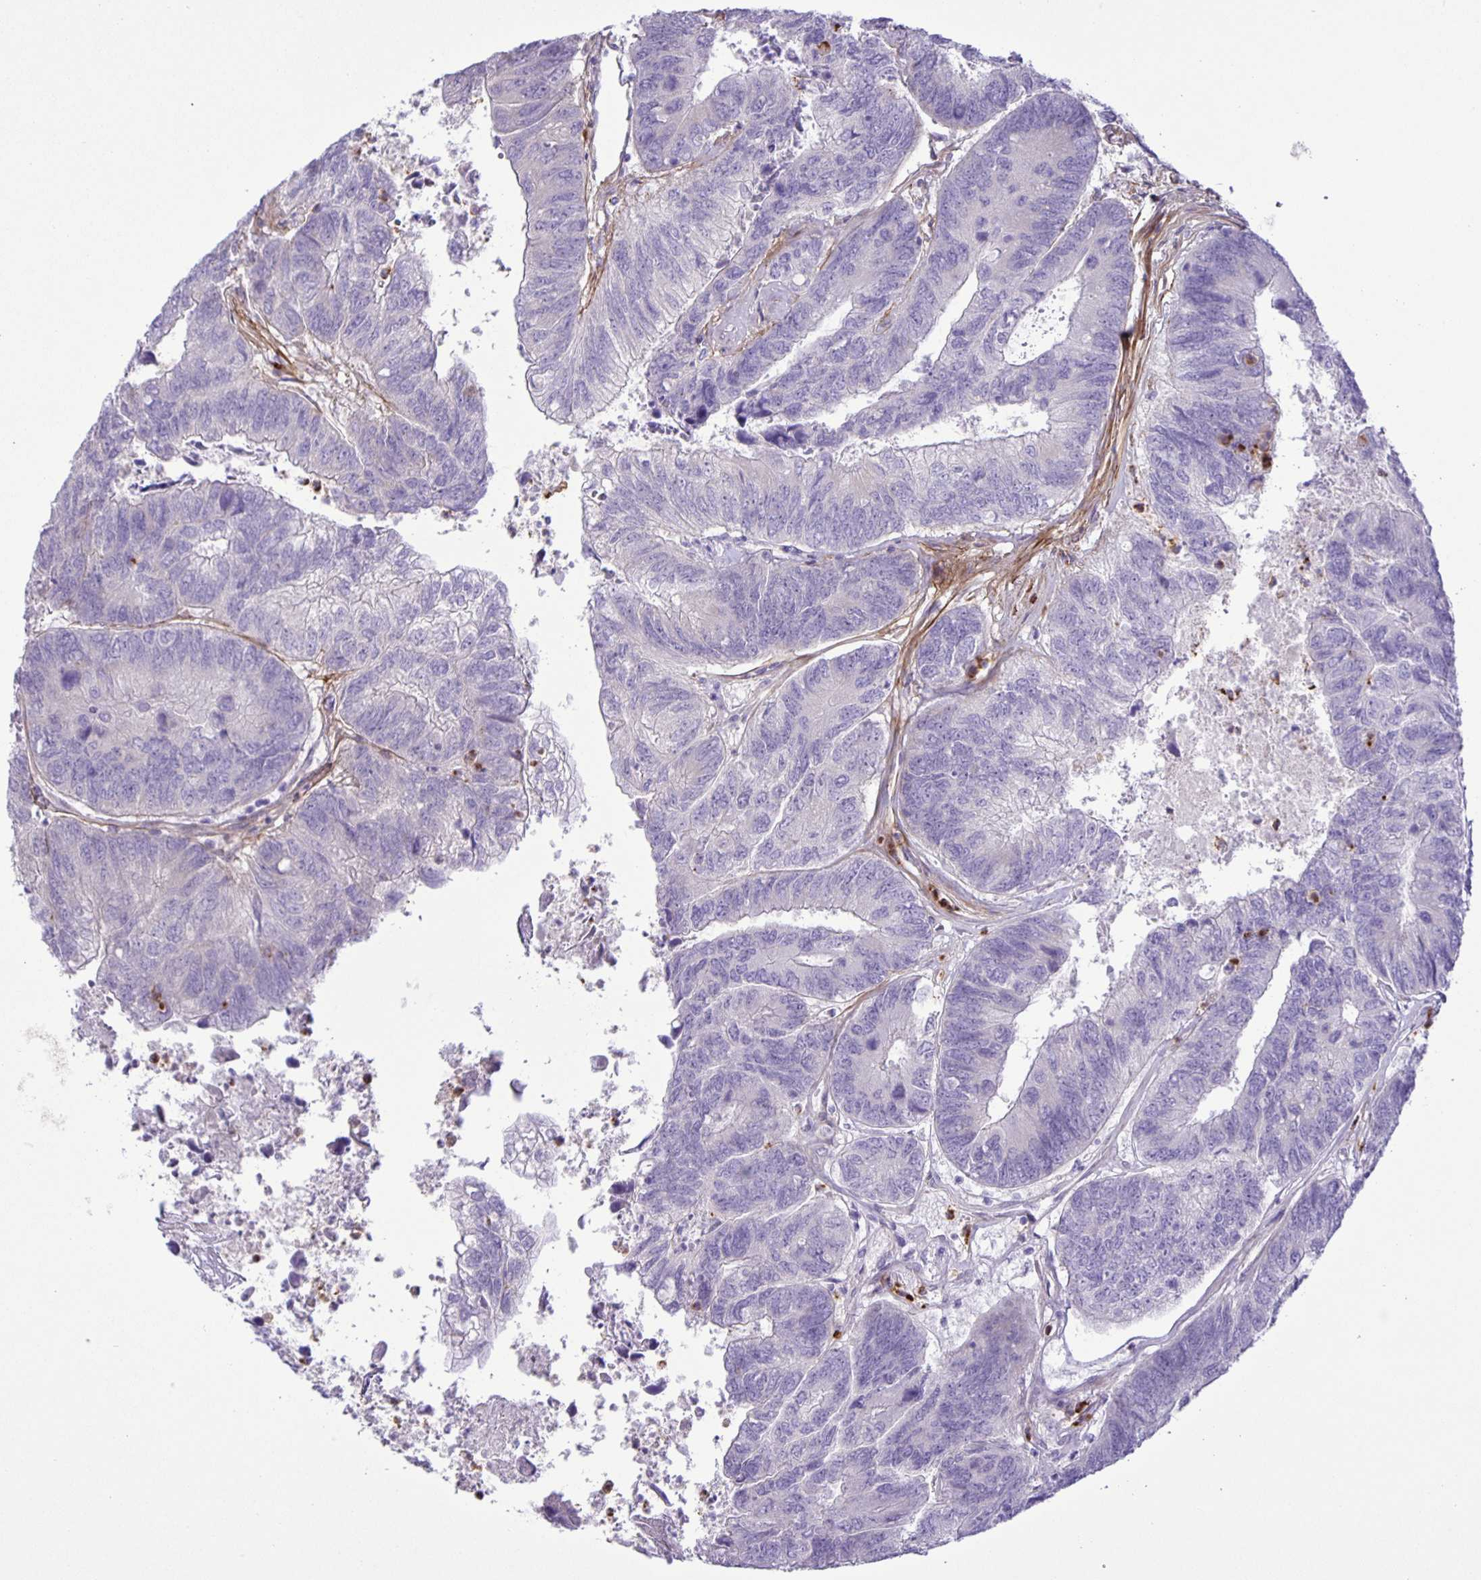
{"staining": {"intensity": "negative", "quantity": "none", "location": "none"}, "tissue": "colorectal cancer", "cell_type": "Tumor cells", "image_type": "cancer", "snomed": [{"axis": "morphology", "description": "Adenocarcinoma, NOS"}, {"axis": "topography", "description": "Colon"}], "caption": "Colorectal cancer stained for a protein using immunohistochemistry displays no positivity tumor cells.", "gene": "ADCK1", "patient": {"sex": "female", "age": 67}}